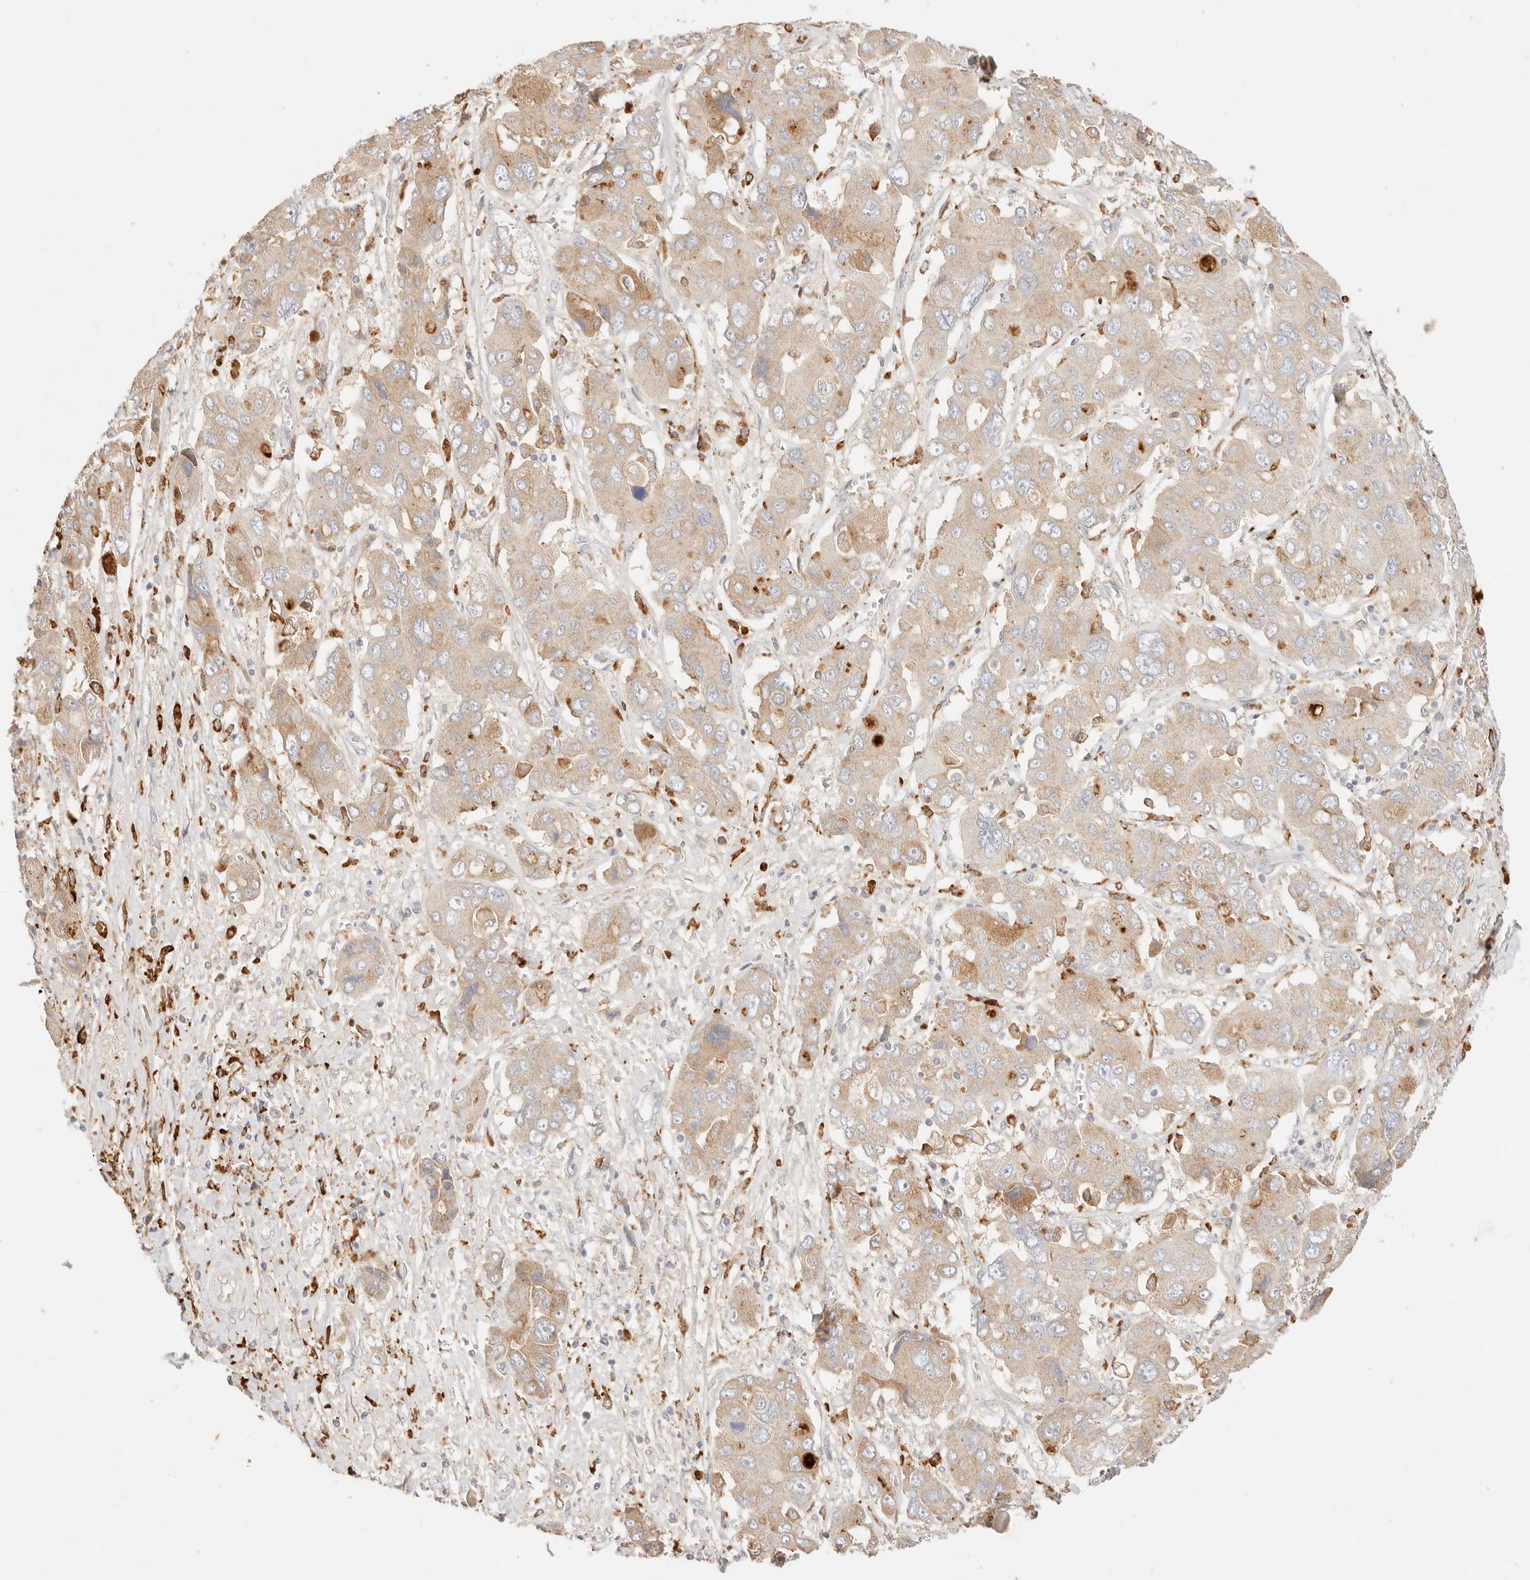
{"staining": {"intensity": "moderate", "quantity": "25%-75%", "location": "cytoplasmic/membranous"}, "tissue": "liver cancer", "cell_type": "Tumor cells", "image_type": "cancer", "snomed": [{"axis": "morphology", "description": "Cholangiocarcinoma"}, {"axis": "topography", "description": "Liver"}], "caption": "Immunohistochemistry (IHC) of human liver cancer shows medium levels of moderate cytoplasmic/membranous positivity in about 25%-75% of tumor cells. Immunohistochemistry stains the protein of interest in brown and the nuclei are stained blue.", "gene": "HK2", "patient": {"sex": "male", "age": 67}}